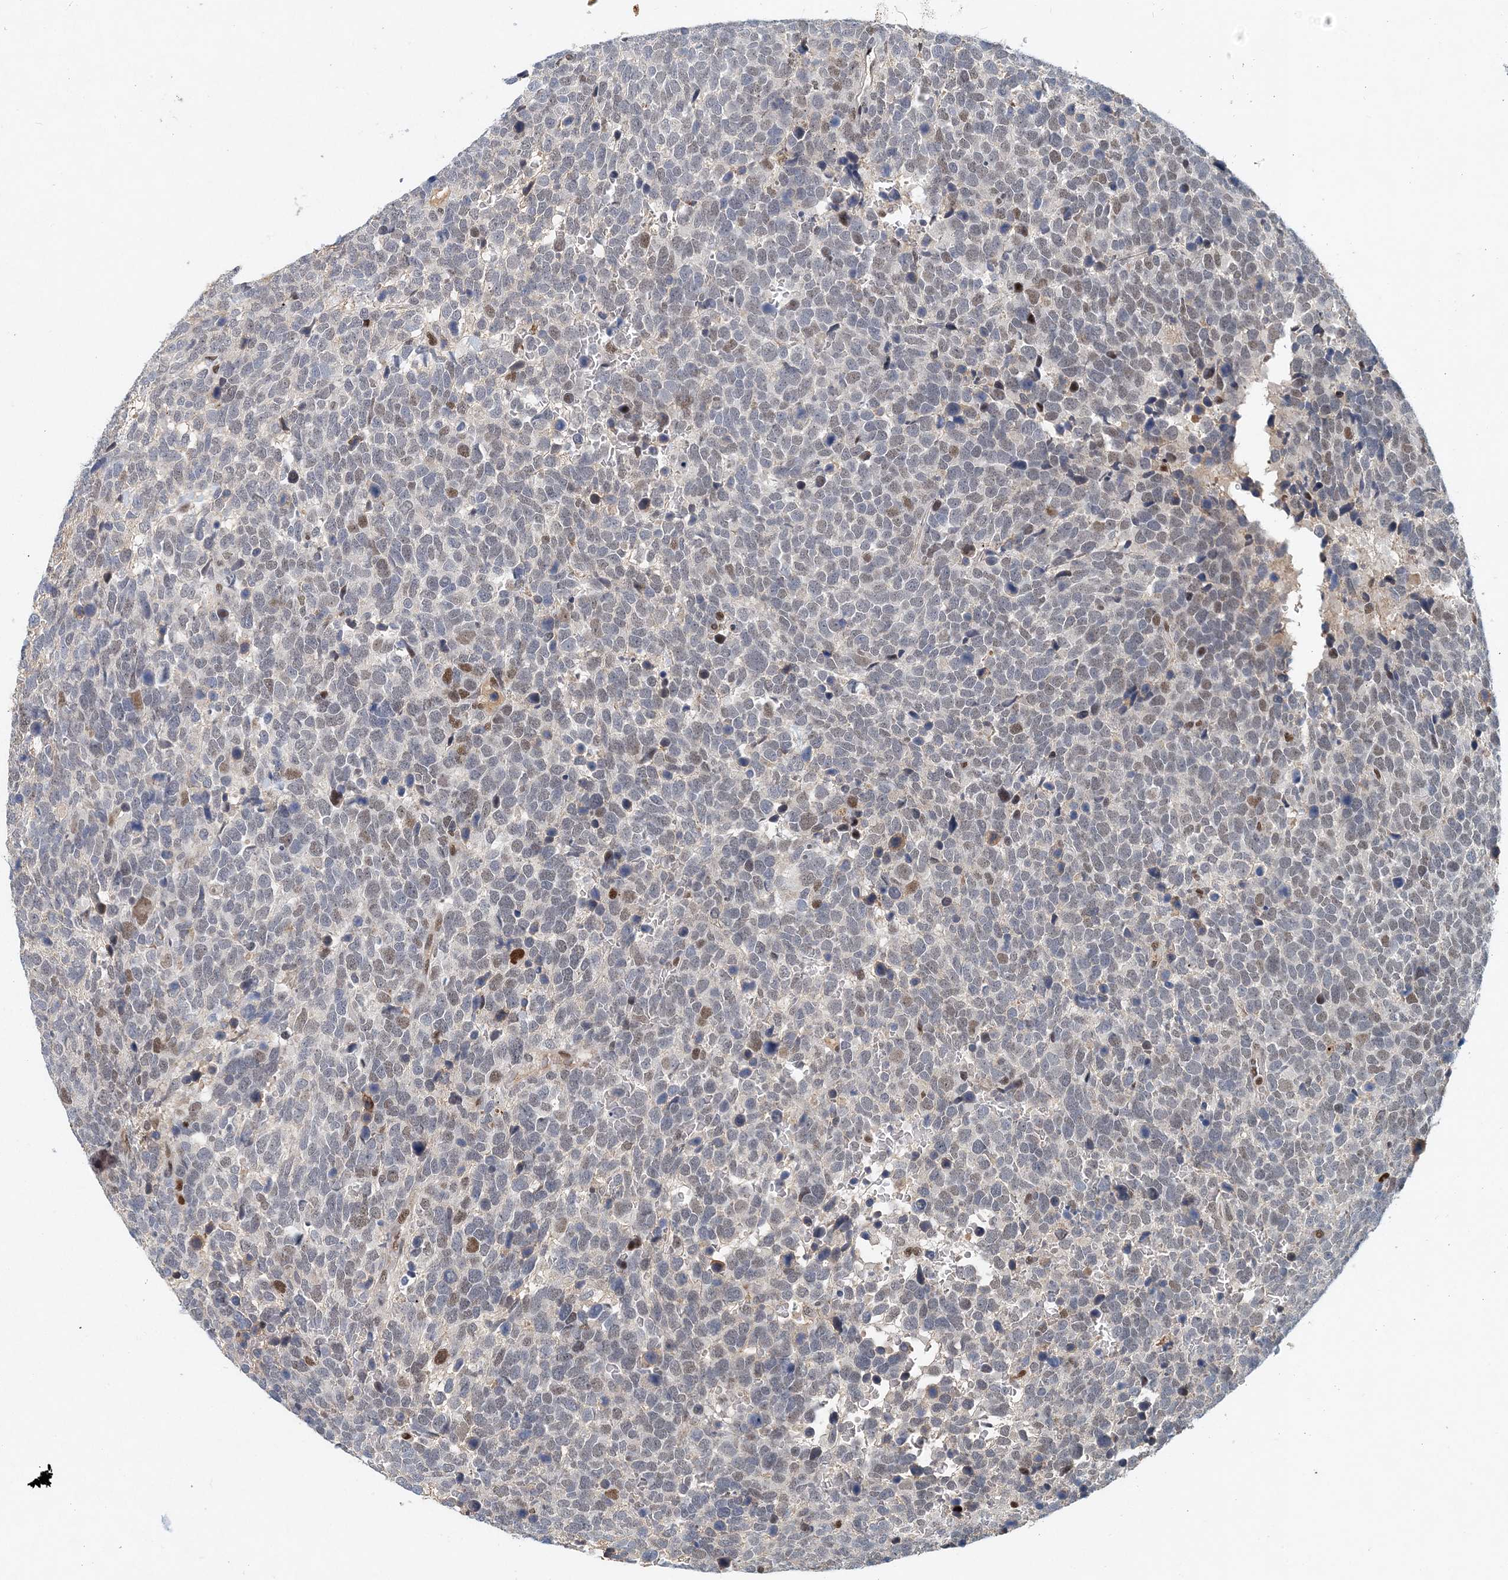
{"staining": {"intensity": "negative", "quantity": "none", "location": "none"}, "tissue": "urothelial cancer", "cell_type": "Tumor cells", "image_type": "cancer", "snomed": [{"axis": "morphology", "description": "Urothelial carcinoma, High grade"}, {"axis": "topography", "description": "Urinary bladder"}], "caption": "This is an immunohistochemistry photomicrograph of high-grade urothelial carcinoma. There is no staining in tumor cells.", "gene": "KPNA4", "patient": {"sex": "female", "age": 82}}